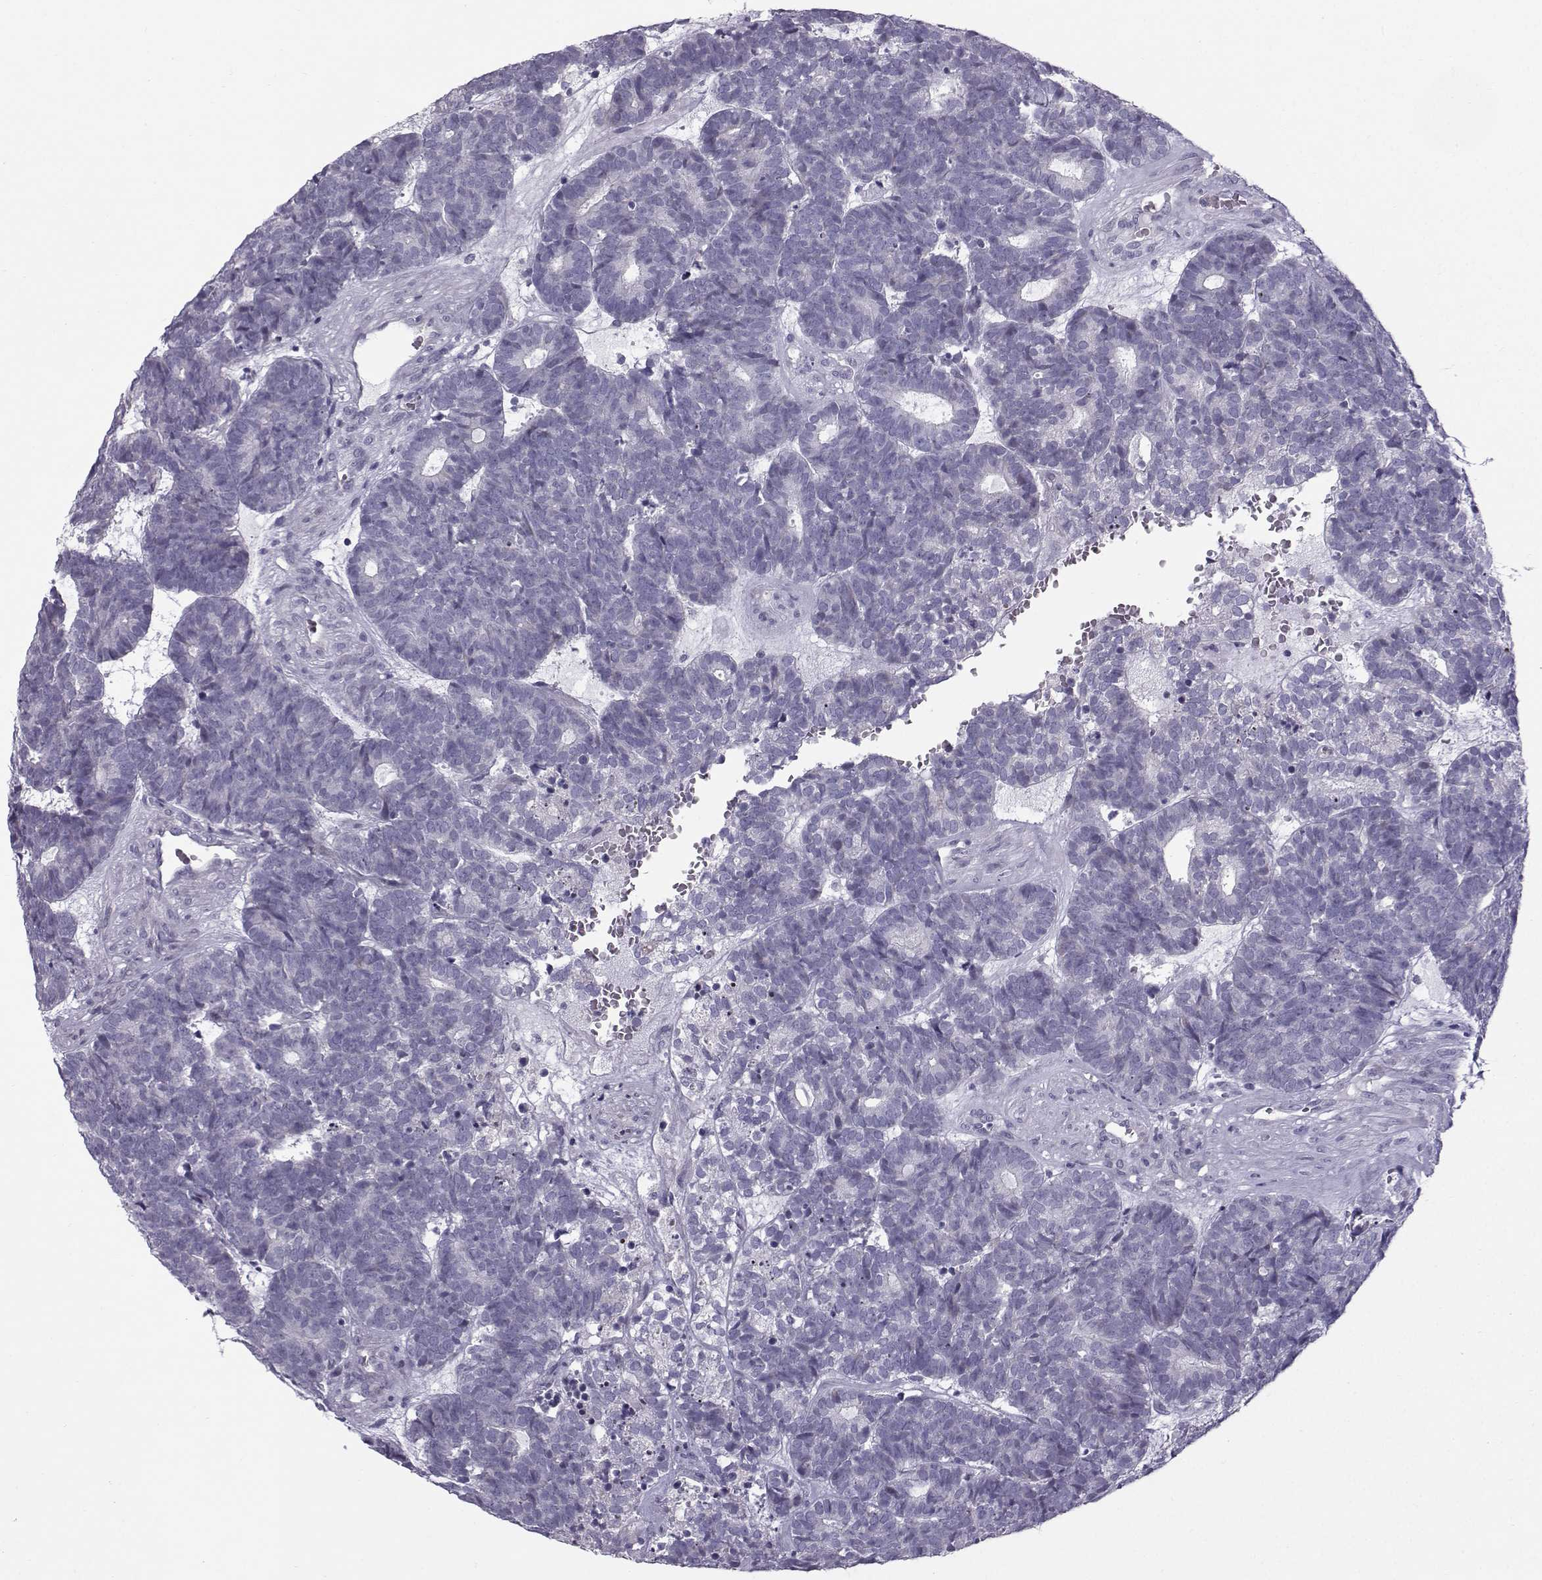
{"staining": {"intensity": "negative", "quantity": "none", "location": "none"}, "tissue": "head and neck cancer", "cell_type": "Tumor cells", "image_type": "cancer", "snomed": [{"axis": "morphology", "description": "Adenocarcinoma, NOS"}, {"axis": "topography", "description": "Head-Neck"}], "caption": "IHC of head and neck adenocarcinoma exhibits no expression in tumor cells.", "gene": "DMRT3", "patient": {"sex": "female", "age": 81}}